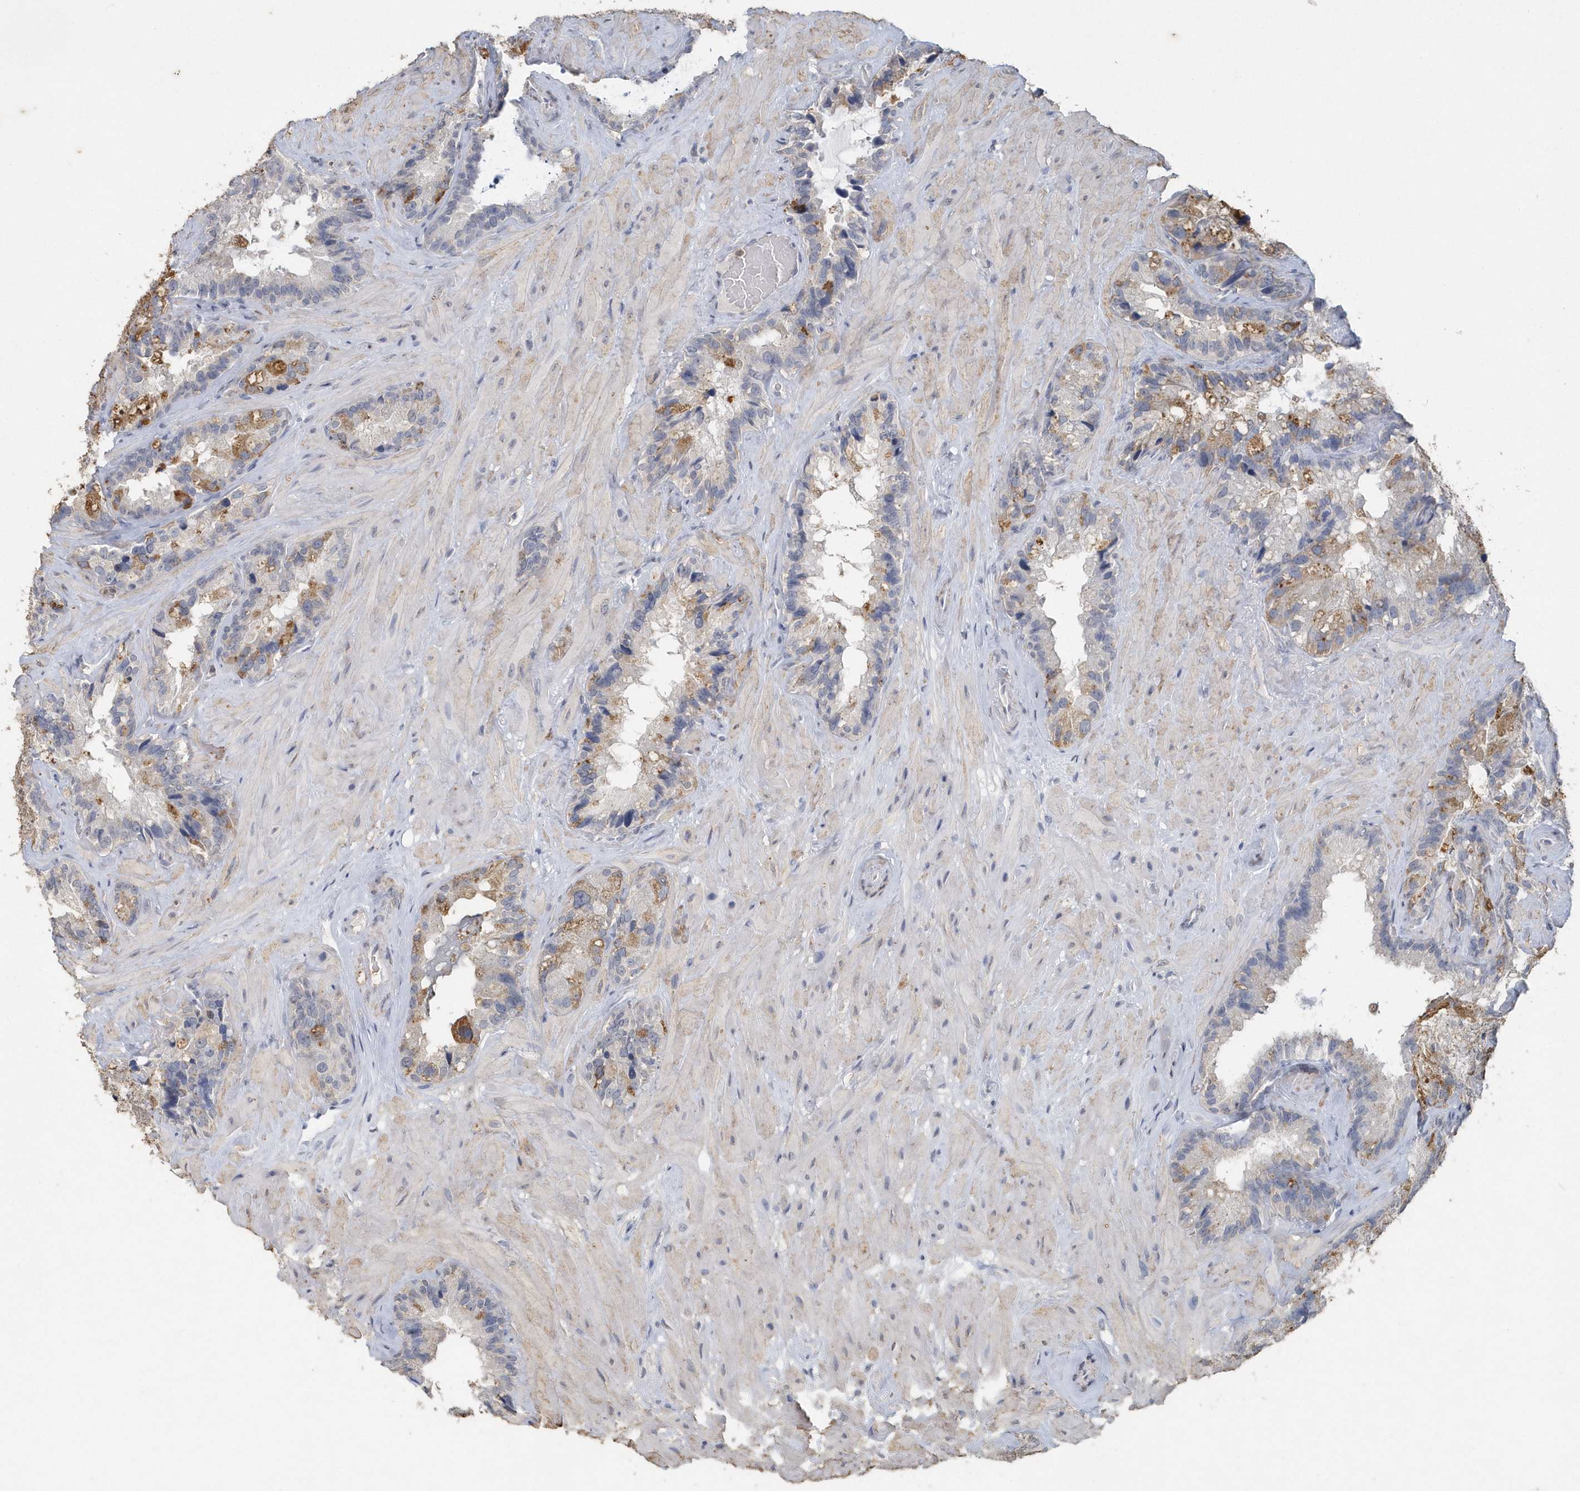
{"staining": {"intensity": "moderate", "quantity": "25%-75%", "location": "cytoplasmic/membranous"}, "tissue": "seminal vesicle", "cell_type": "Glandular cells", "image_type": "normal", "snomed": [{"axis": "morphology", "description": "Normal tissue, NOS"}, {"axis": "topography", "description": "Prostate"}, {"axis": "topography", "description": "Seminal veicle"}], "caption": "Seminal vesicle stained with a protein marker demonstrates moderate staining in glandular cells.", "gene": "PDCD1", "patient": {"sex": "male", "age": 68}}